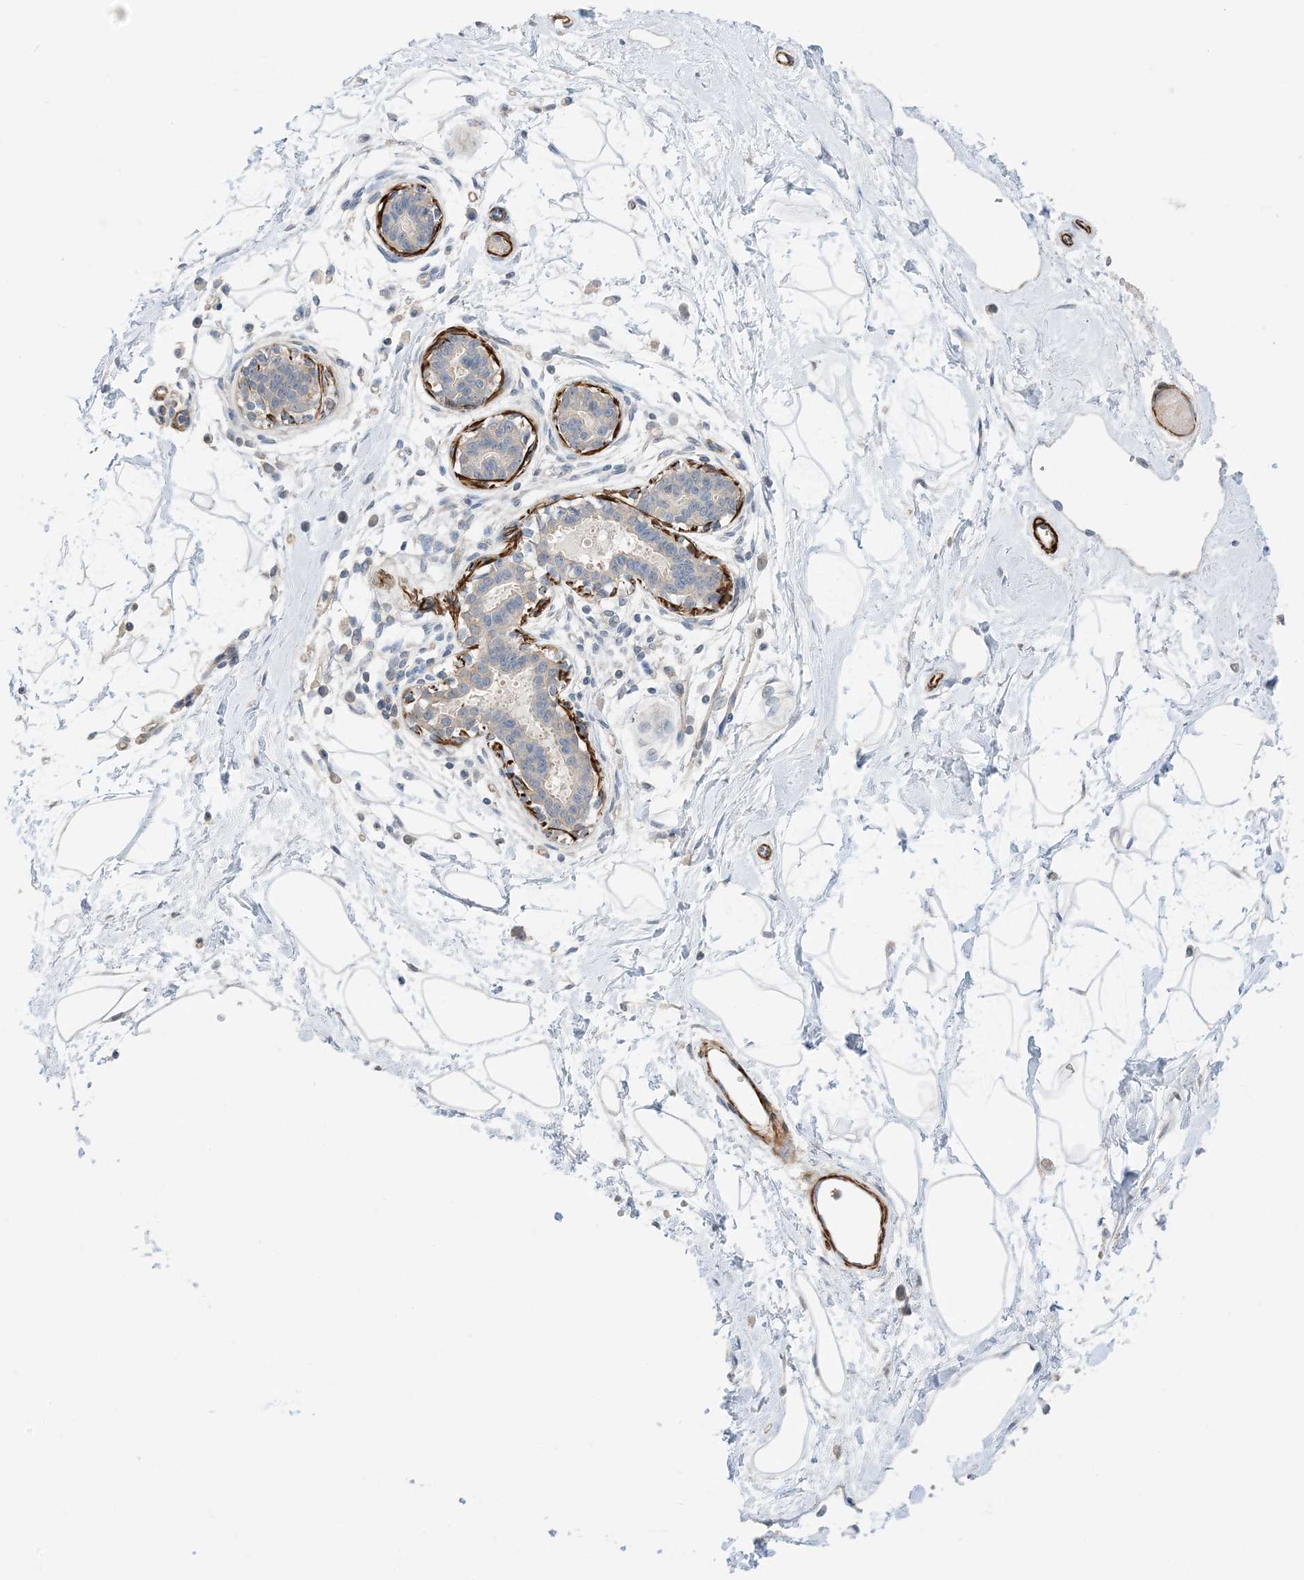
{"staining": {"intensity": "negative", "quantity": "none", "location": "none"}, "tissue": "breast", "cell_type": "Adipocytes", "image_type": "normal", "snomed": [{"axis": "morphology", "description": "Normal tissue, NOS"}, {"axis": "topography", "description": "Breast"}], "caption": "Adipocytes are negative for brown protein staining in benign breast. (DAB (3,3'-diaminobenzidine) immunohistochemistry with hematoxylin counter stain).", "gene": "KIFBP", "patient": {"sex": "female", "age": 45}}